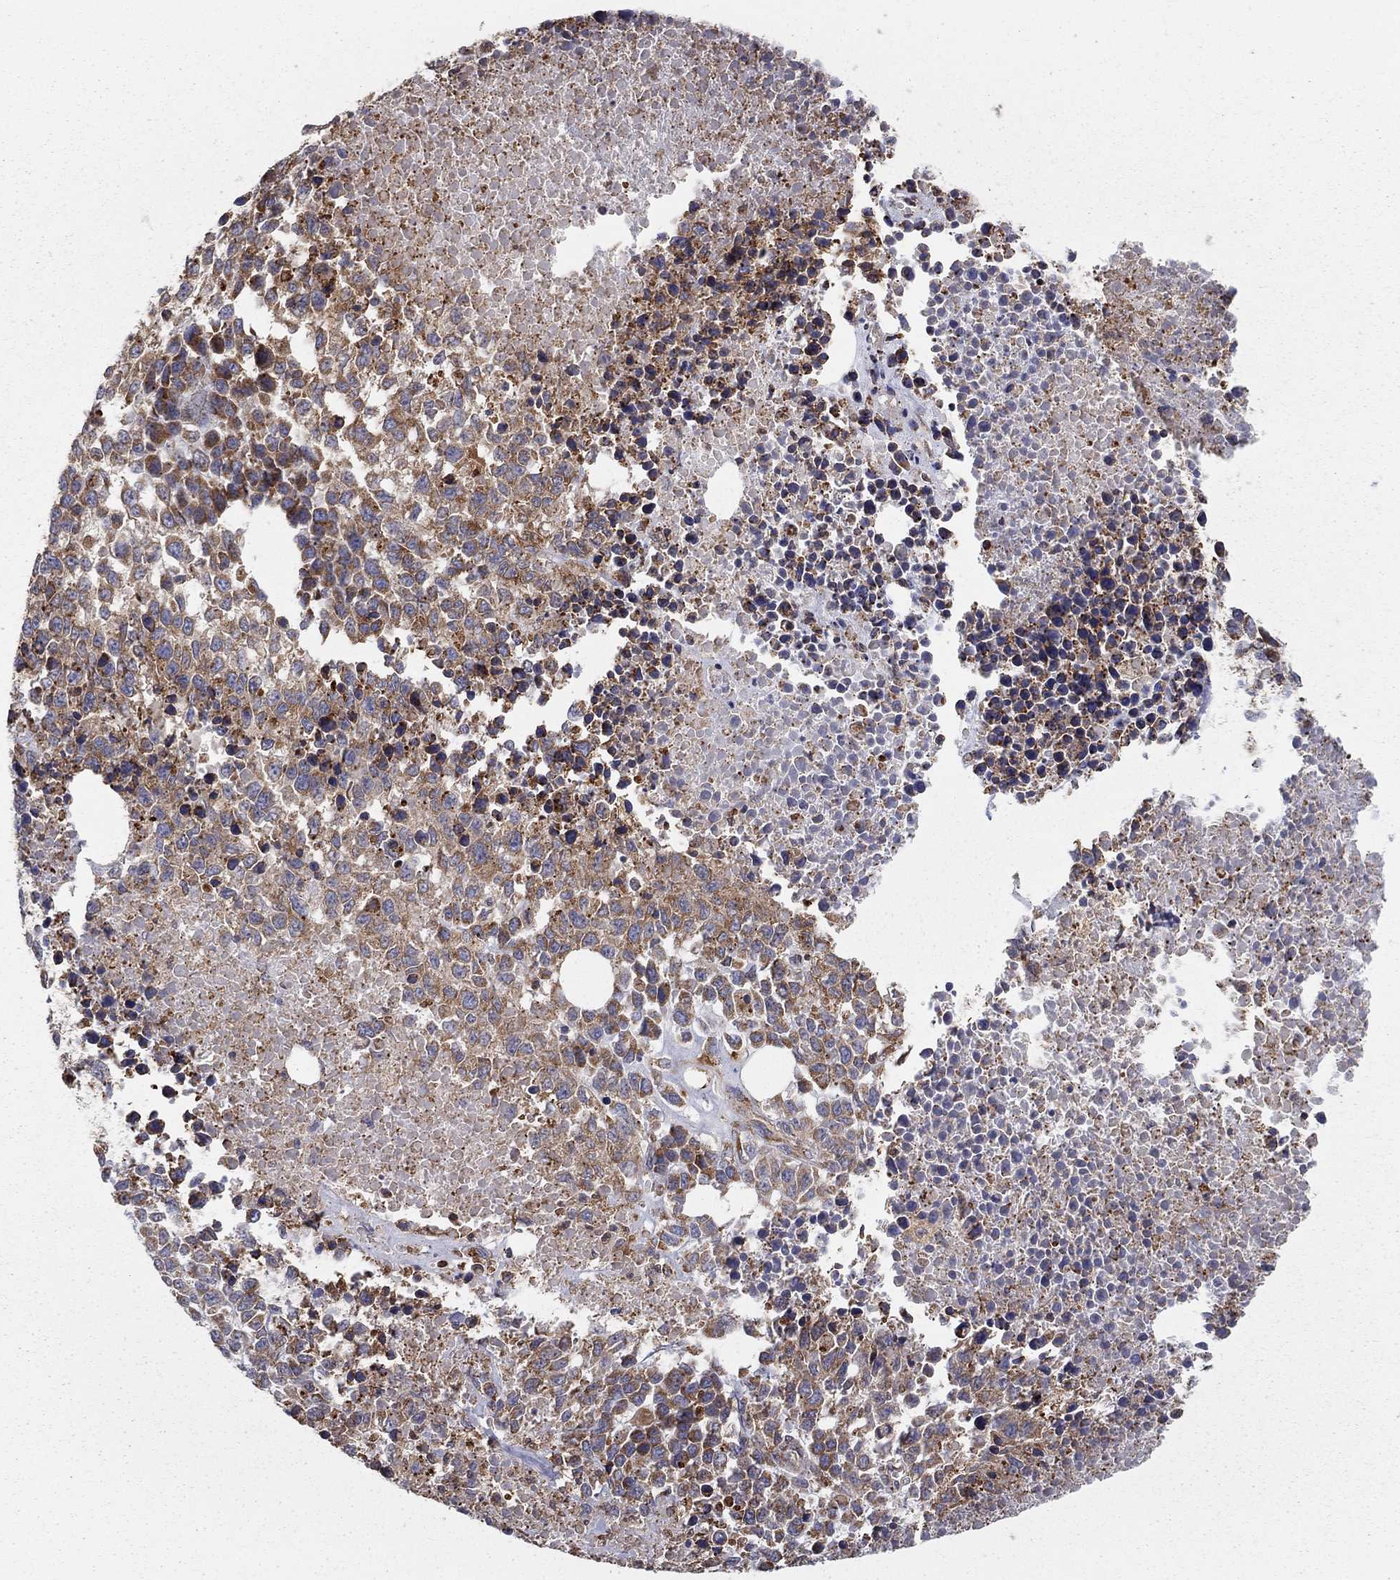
{"staining": {"intensity": "moderate", "quantity": ">75%", "location": "cytoplasmic/membranous"}, "tissue": "melanoma", "cell_type": "Tumor cells", "image_type": "cancer", "snomed": [{"axis": "morphology", "description": "Malignant melanoma, Metastatic site"}, {"axis": "topography", "description": "Skin"}], "caption": "Melanoma tissue shows moderate cytoplasmic/membranous positivity in approximately >75% of tumor cells, visualized by immunohistochemistry.", "gene": "PRDX4", "patient": {"sex": "male", "age": 84}}